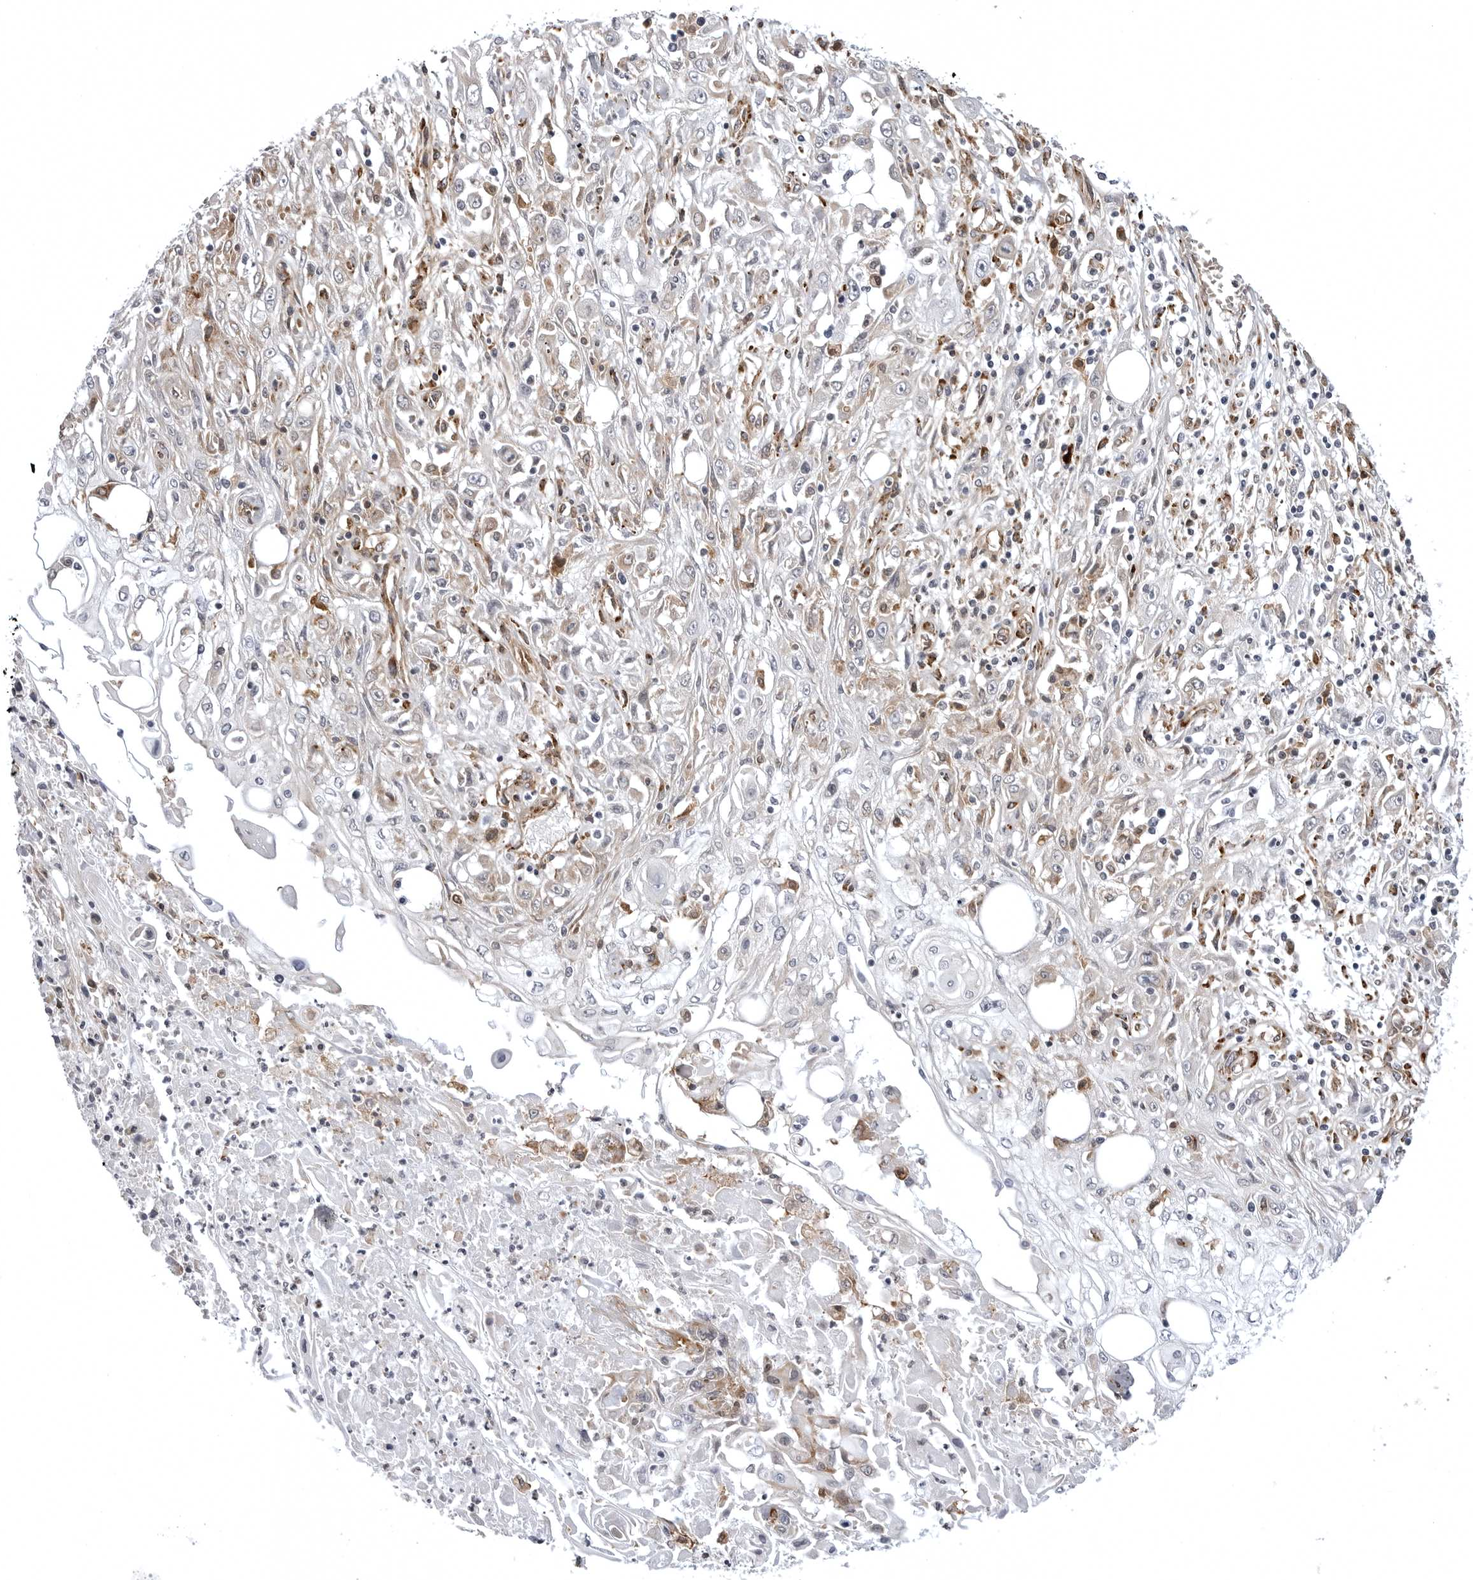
{"staining": {"intensity": "weak", "quantity": "25%-75%", "location": "cytoplasmic/membranous"}, "tissue": "skin cancer", "cell_type": "Tumor cells", "image_type": "cancer", "snomed": [{"axis": "morphology", "description": "Squamous cell carcinoma, NOS"}, {"axis": "morphology", "description": "Squamous cell carcinoma, metastatic, NOS"}, {"axis": "topography", "description": "Skin"}, {"axis": "topography", "description": "Lymph node"}], "caption": "Skin cancer was stained to show a protein in brown. There is low levels of weak cytoplasmic/membranous staining in approximately 25%-75% of tumor cells.", "gene": "ARL5A", "patient": {"sex": "male", "age": 75}}